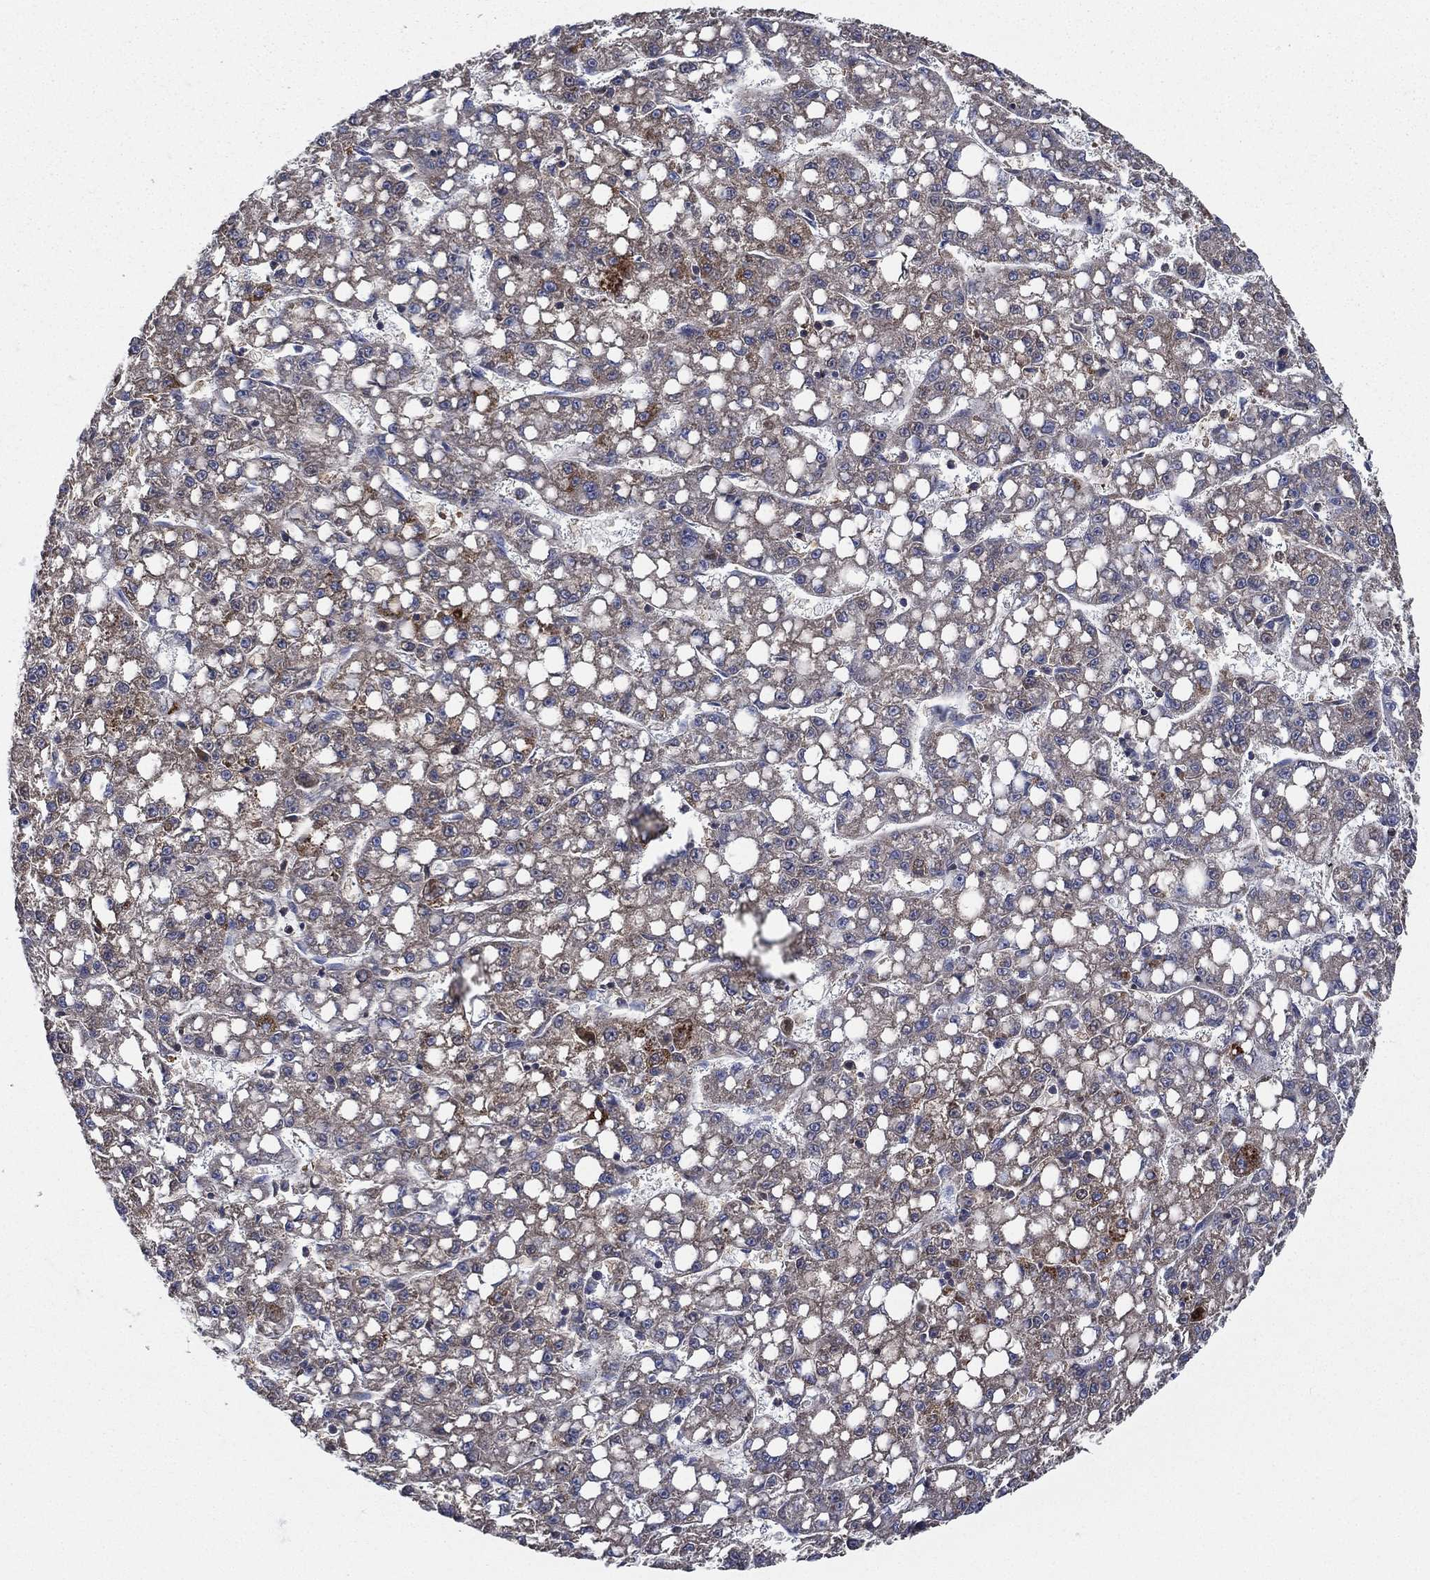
{"staining": {"intensity": "strong", "quantity": "<25%", "location": "cytoplasmic/membranous"}, "tissue": "liver cancer", "cell_type": "Tumor cells", "image_type": "cancer", "snomed": [{"axis": "morphology", "description": "Carcinoma, Hepatocellular, NOS"}, {"axis": "topography", "description": "Liver"}], "caption": "A medium amount of strong cytoplasmic/membranous staining is appreciated in approximately <25% of tumor cells in liver cancer (hepatocellular carcinoma) tissue.", "gene": "SMPD3", "patient": {"sex": "female", "age": 65}}